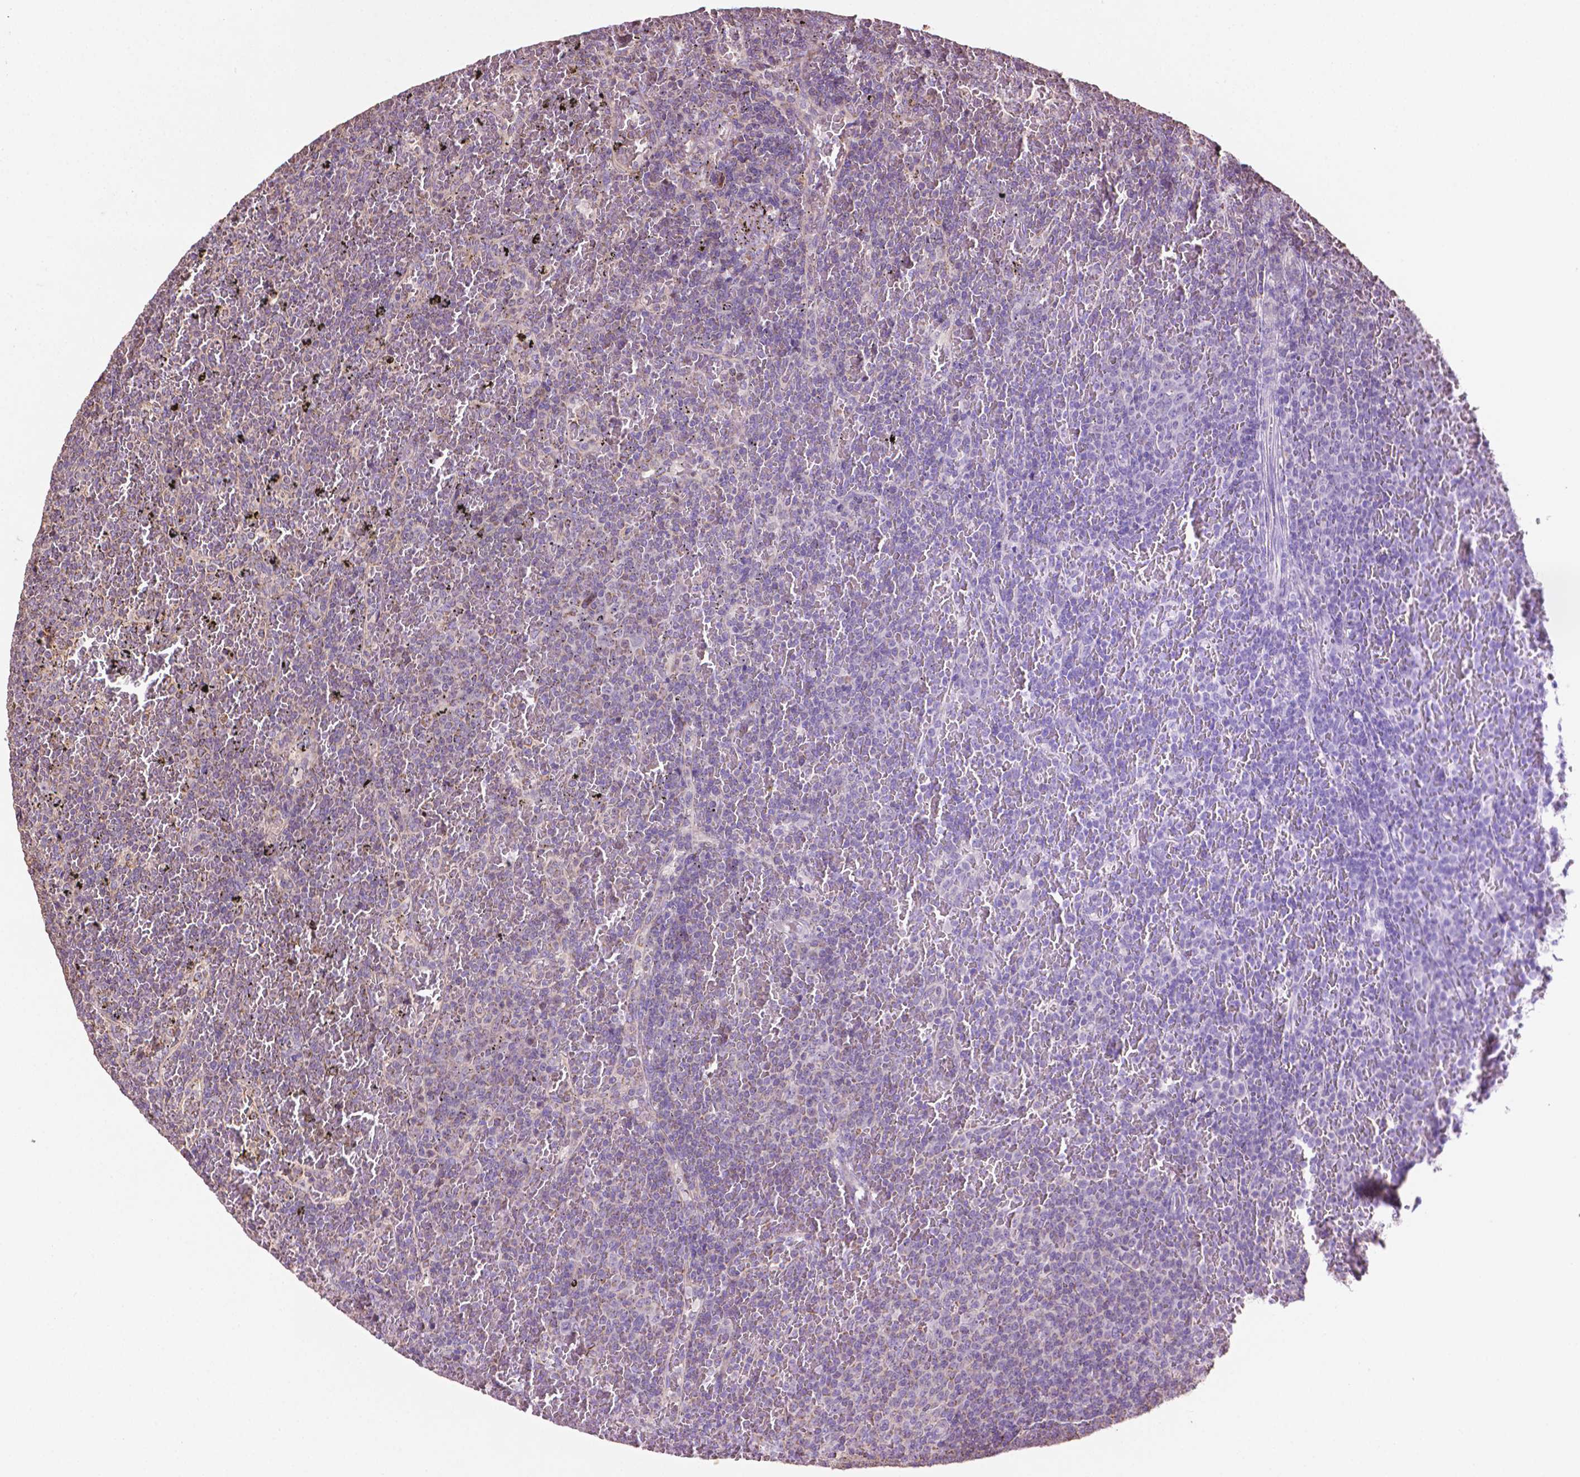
{"staining": {"intensity": "negative", "quantity": "none", "location": "none"}, "tissue": "lymphoma", "cell_type": "Tumor cells", "image_type": "cancer", "snomed": [{"axis": "morphology", "description": "Malignant lymphoma, non-Hodgkin's type, Low grade"}, {"axis": "topography", "description": "Spleen"}], "caption": "A photomicrograph of malignant lymphoma, non-Hodgkin's type (low-grade) stained for a protein shows no brown staining in tumor cells.", "gene": "LRR1", "patient": {"sex": "female", "age": 77}}